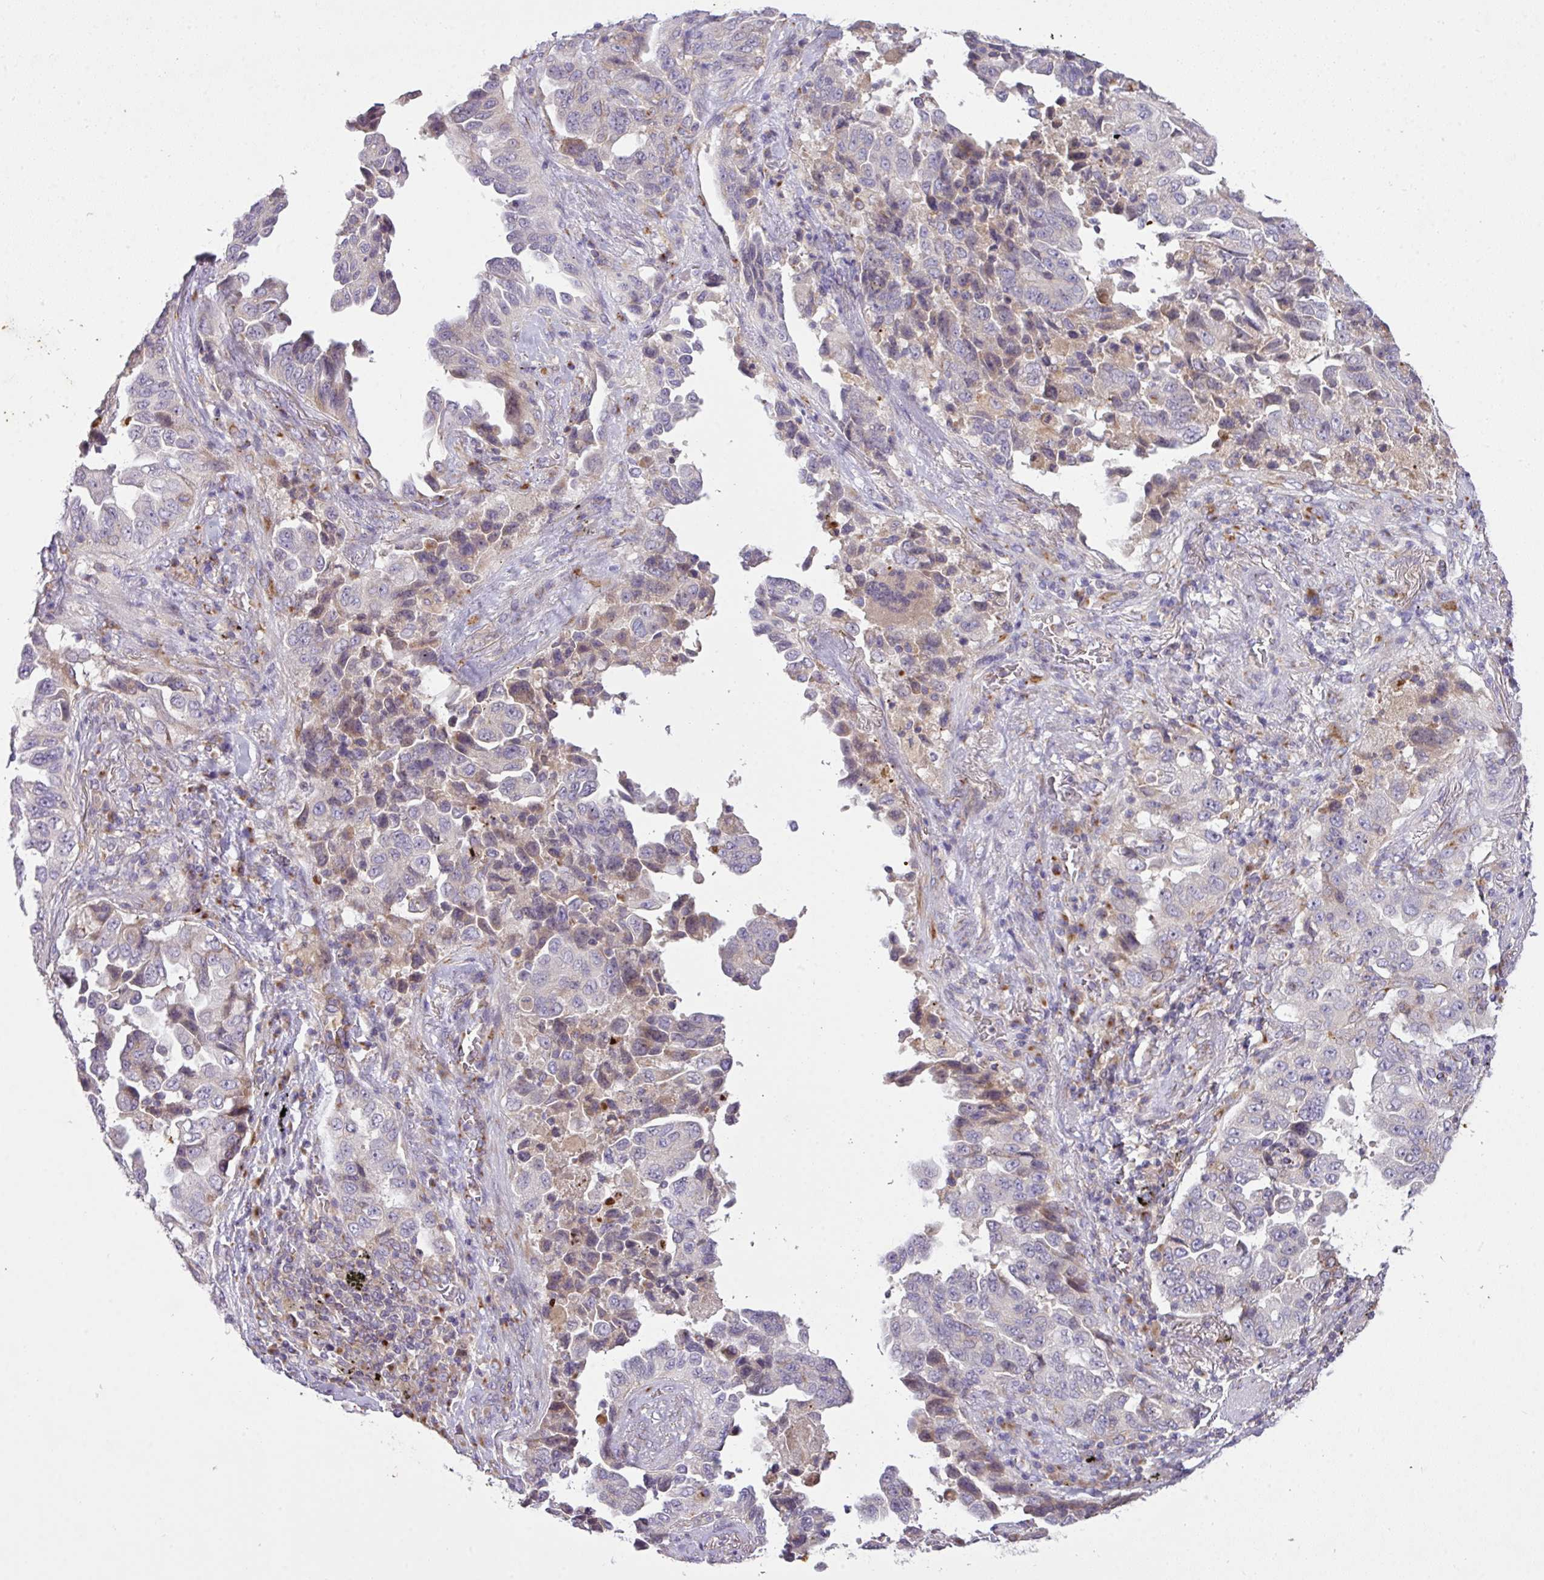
{"staining": {"intensity": "weak", "quantity": "<25%", "location": "cytoplasmic/membranous"}, "tissue": "lung cancer", "cell_type": "Tumor cells", "image_type": "cancer", "snomed": [{"axis": "morphology", "description": "Adenocarcinoma, NOS"}, {"axis": "topography", "description": "Lung"}], "caption": "An immunohistochemistry (IHC) photomicrograph of lung adenocarcinoma is shown. There is no staining in tumor cells of lung adenocarcinoma. The staining was performed using DAB to visualize the protein expression in brown, while the nuclei were stained in blue with hematoxylin (Magnification: 20x).", "gene": "VTI1A", "patient": {"sex": "female", "age": 51}}